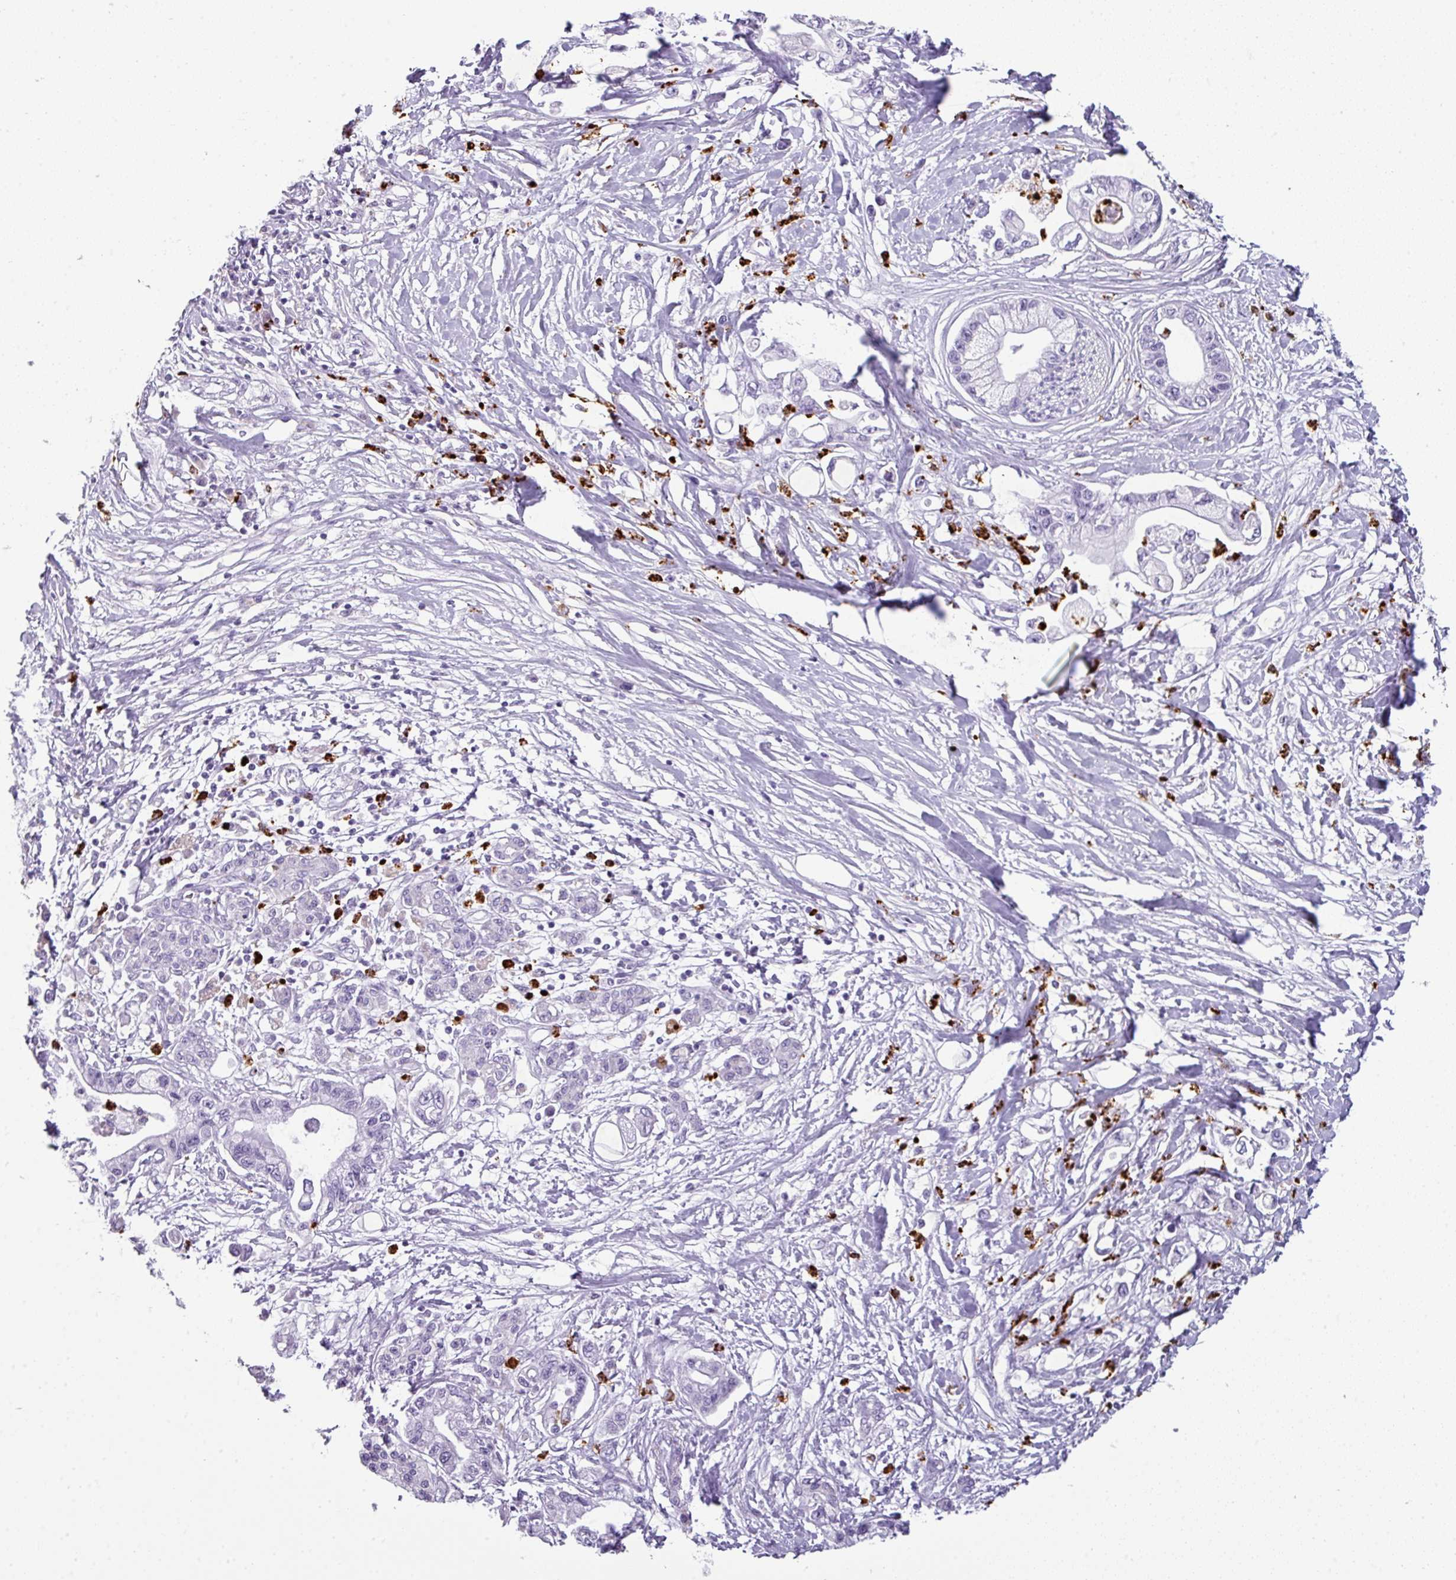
{"staining": {"intensity": "negative", "quantity": "none", "location": "none"}, "tissue": "pancreatic cancer", "cell_type": "Tumor cells", "image_type": "cancer", "snomed": [{"axis": "morphology", "description": "Adenocarcinoma, NOS"}, {"axis": "topography", "description": "Pancreas"}], "caption": "An immunohistochemistry (IHC) image of pancreatic cancer is shown. There is no staining in tumor cells of pancreatic cancer.", "gene": "CTSG", "patient": {"sex": "male", "age": 61}}